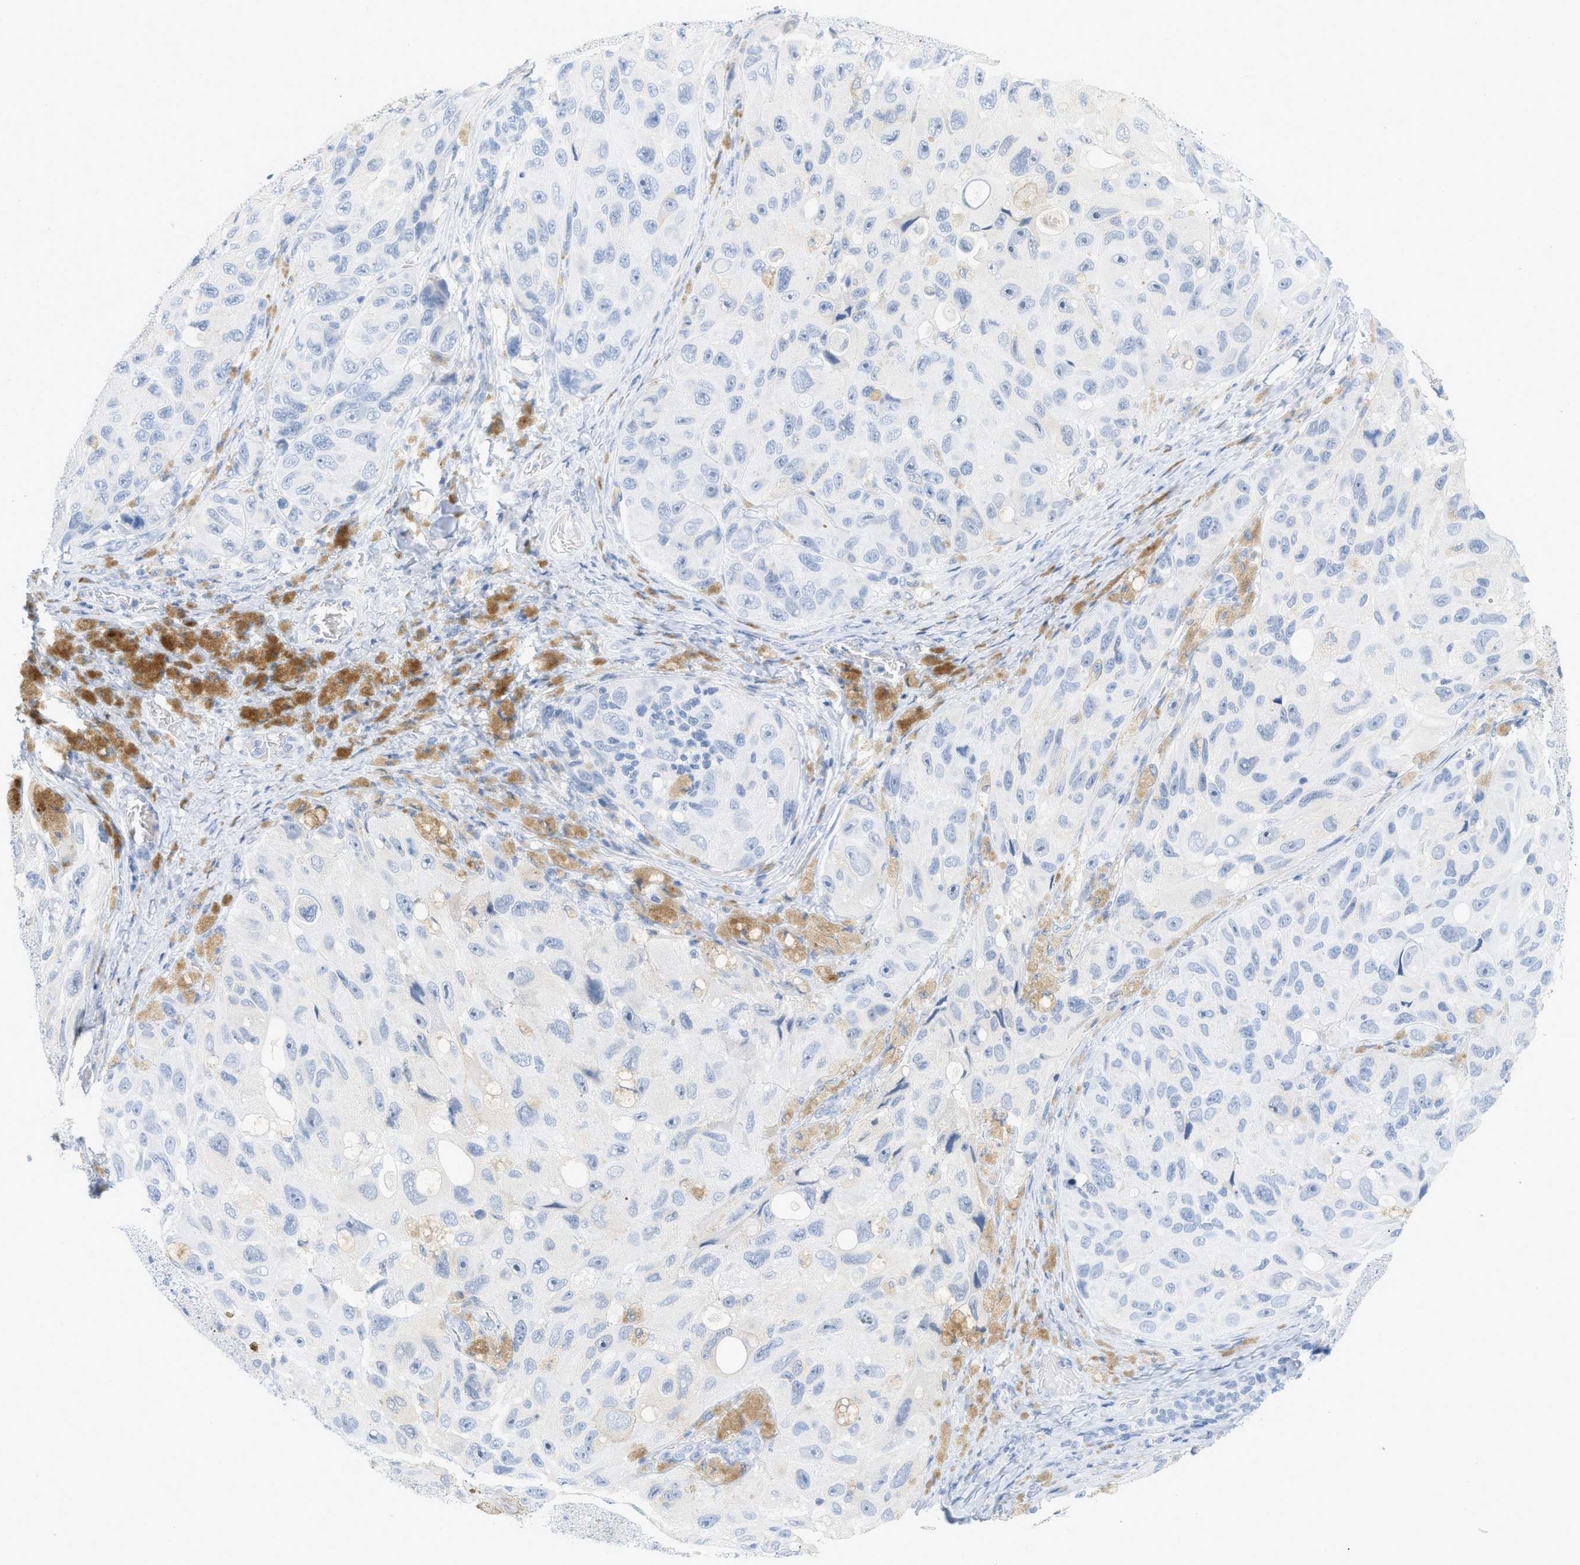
{"staining": {"intensity": "negative", "quantity": "none", "location": "none"}, "tissue": "melanoma", "cell_type": "Tumor cells", "image_type": "cancer", "snomed": [{"axis": "morphology", "description": "Malignant melanoma, NOS"}, {"axis": "topography", "description": "Skin"}], "caption": "An immunohistochemistry histopathology image of melanoma is shown. There is no staining in tumor cells of melanoma. Nuclei are stained in blue.", "gene": "PAPPA", "patient": {"sex": "female", "age": 73}}